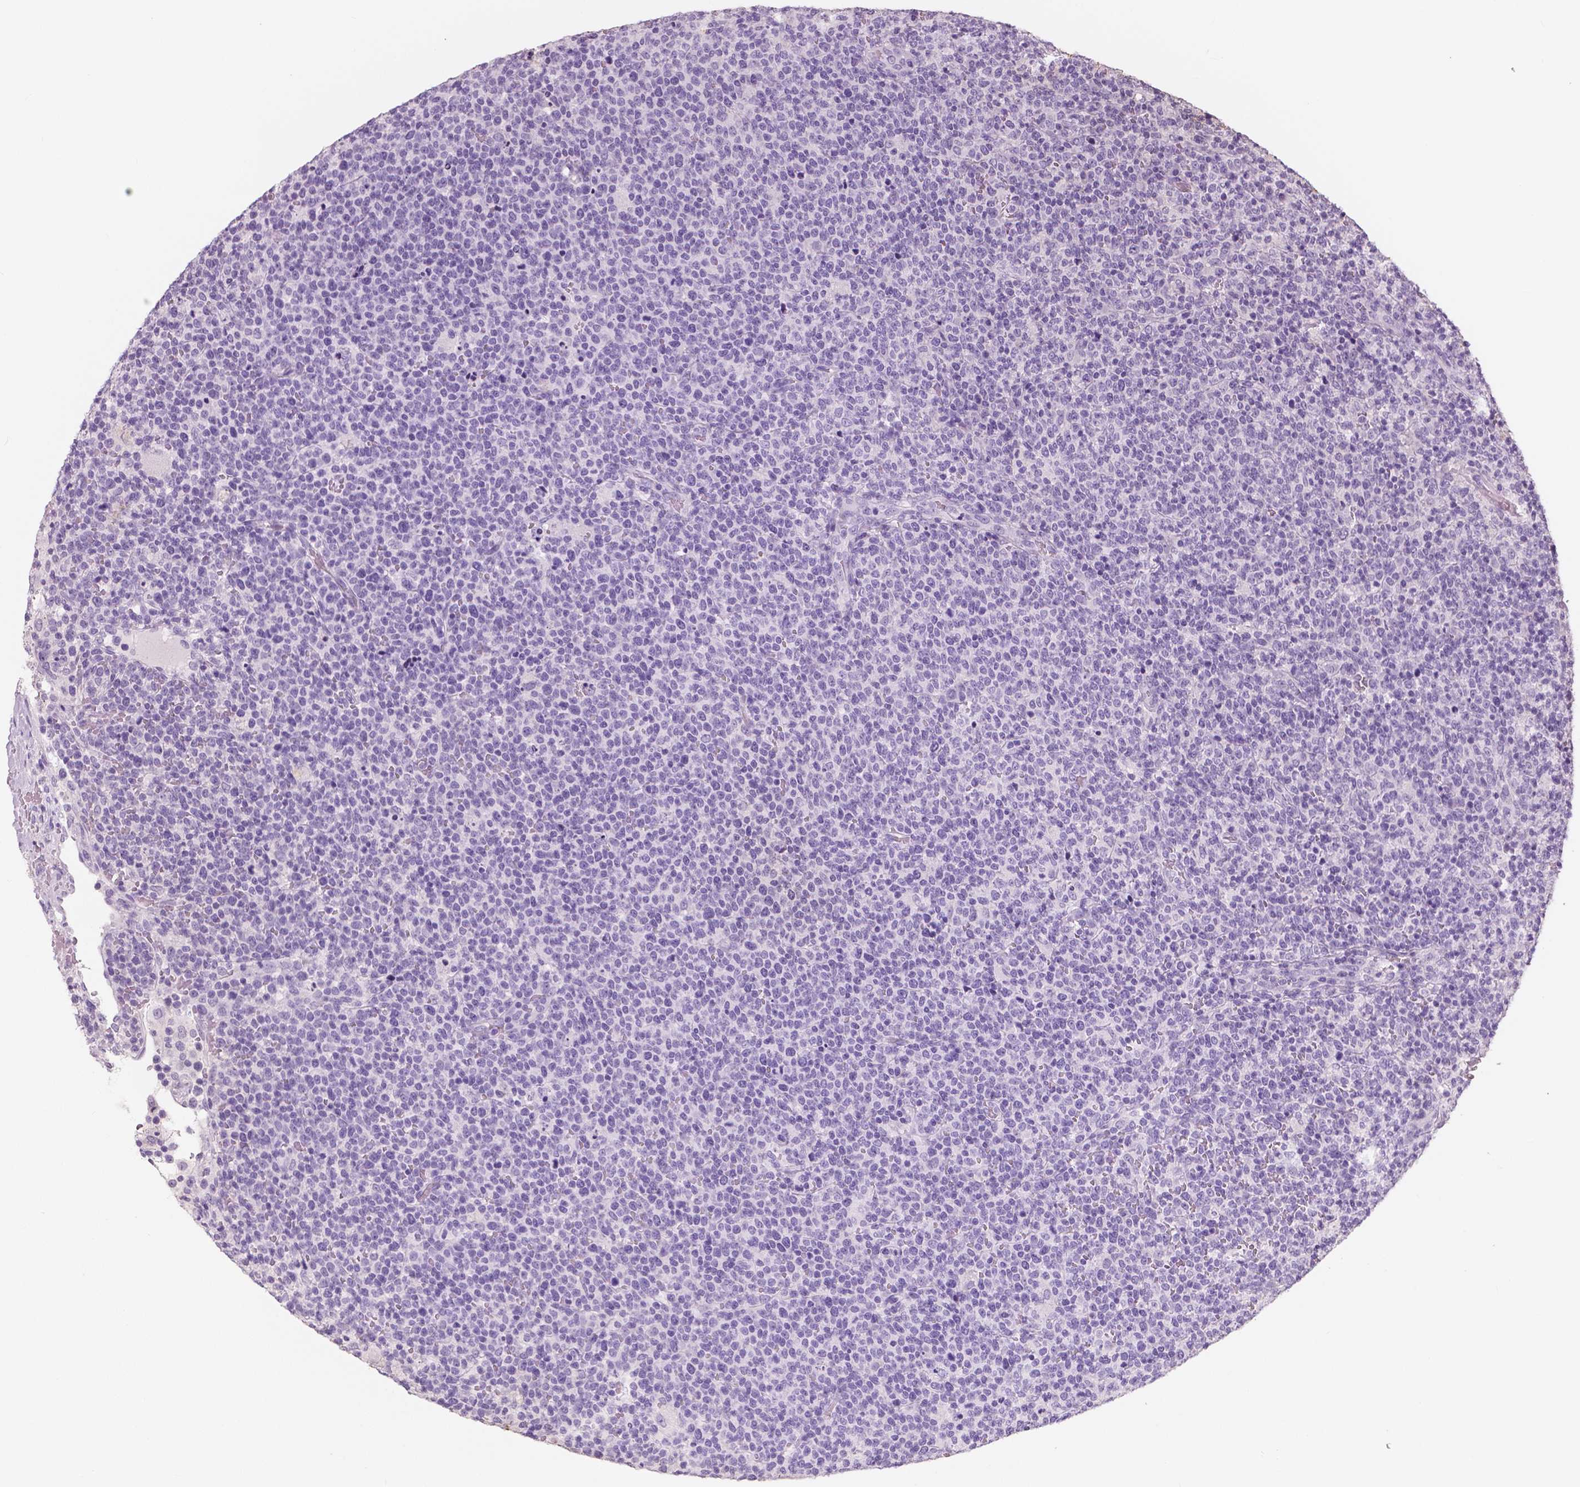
{"staining": {"intensity": "negative", "quantity": "none", "location": "none"}, "tissue": "lymphoma", "cell_type": "Tumor cells", "image_type": "cancer", "snomed": [{"axis": "morphology", "description": "Malignant lymphoma, non-Hodgkin's type, High grade"}, {"axis": "topography", "description": "Lymph node"}], "caption": "Immunohistochemical staining of lymphoma exhibits no significant expression in tumor cells.", "gene": "NECAB1", "patient": {"sex": "male", "age": 61}}